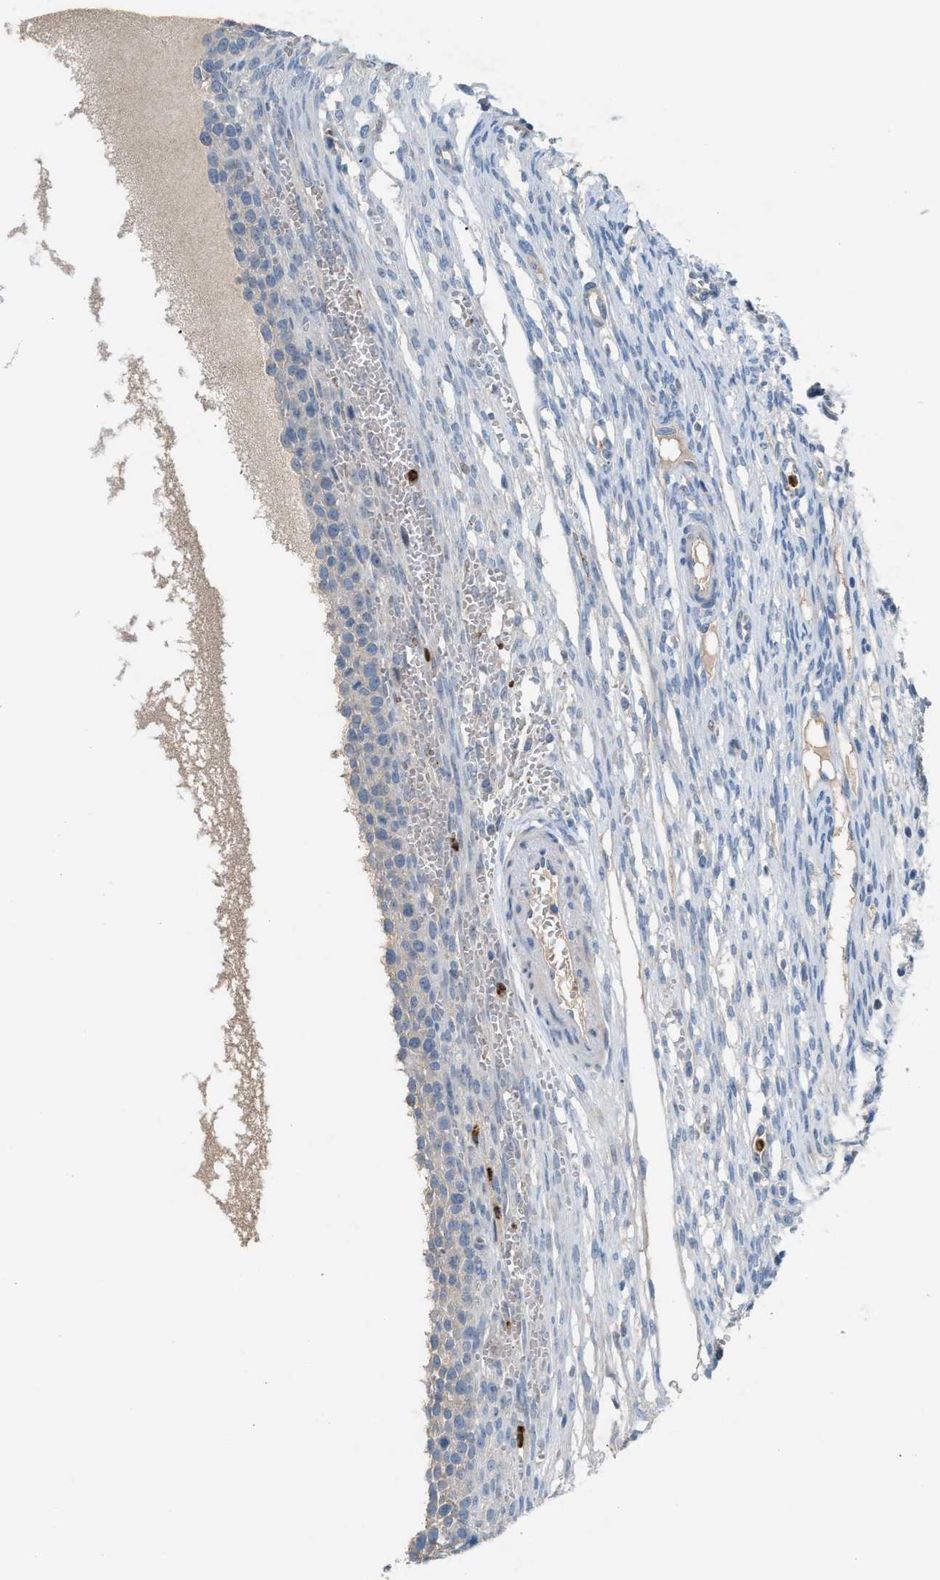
{"staining": {"intensity": "negative", "quantity": "none", "location": "none"}, "tissue": "ovary", "cell_type": "Ovarian stroma cells", "image_type": "normal", "snomed": [{"axis": "morphology", "description": "Normal tissue, NOS"}, {"axis": "topography", "description": "Ovary"}], "caption": "Benign ovary was stained to show a protein in brown. There is no significant expression in ovarian stroma cells. (IHC, brightfield microscopy, high magnification).", "gene": "CFAP77", "patient": {"sex": "female", "age": 33}}